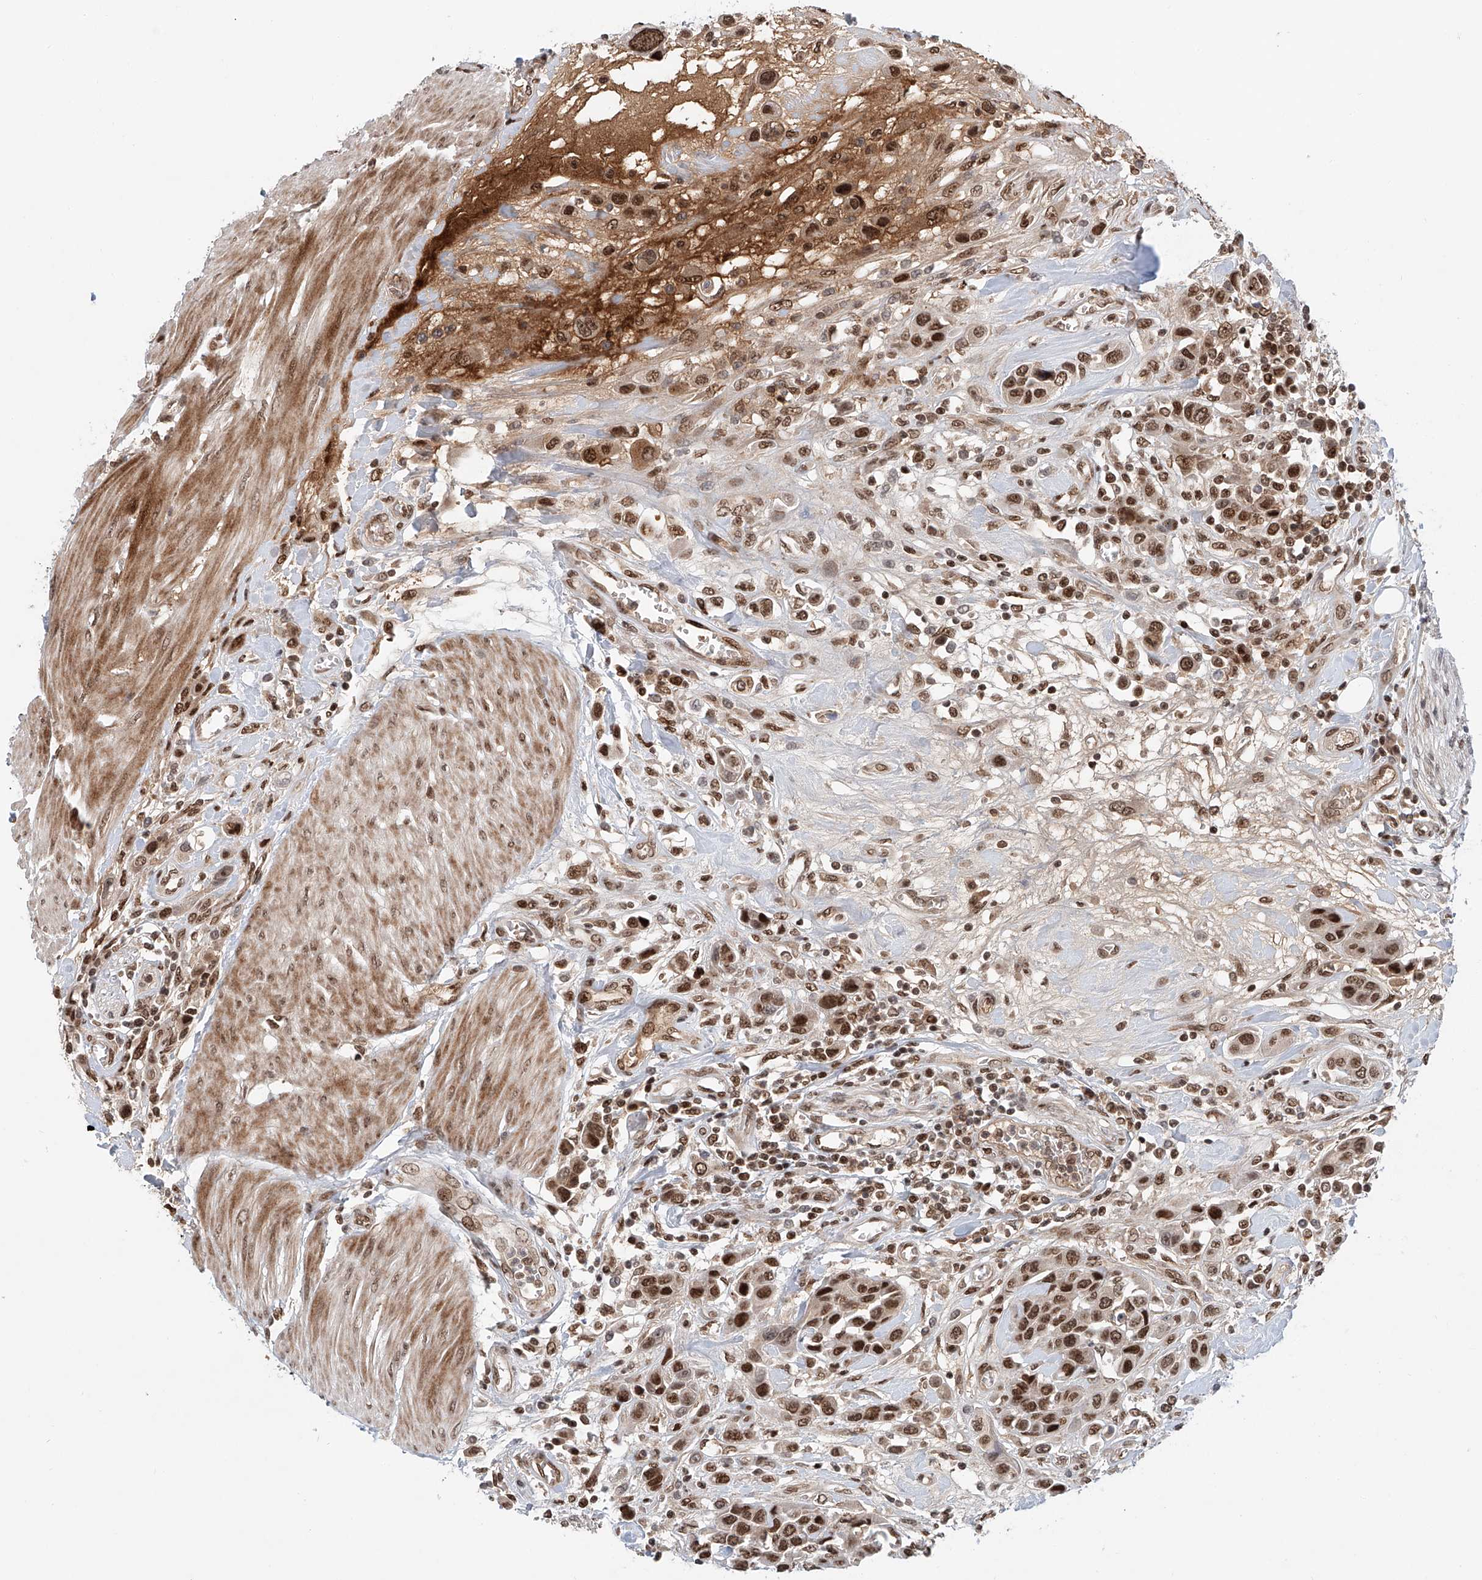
{"staining": {"intensity": "strong", "quantity": ">75%", "location": "nuclear"}, "tissue": "urothelial cancer", "cell_type": "Tumor cells", "image_type": "cancer", "snomed": [{"axis": "morphology", "description": "Urothelial carcinoma, High grade"}, {"axis": "topography", "description": "Urinary bladder"}], "caption": "Immunohistochemical staining of human urothelial carcinoma (high-grade) demonstrates strong nuclear protein positivity in approximately >75% of tumor cells. The protein is shown in brown color, while the nuclei are stained blue.", "gene": "ZNF470", "patient": {"sex": "male", "age": 50}}